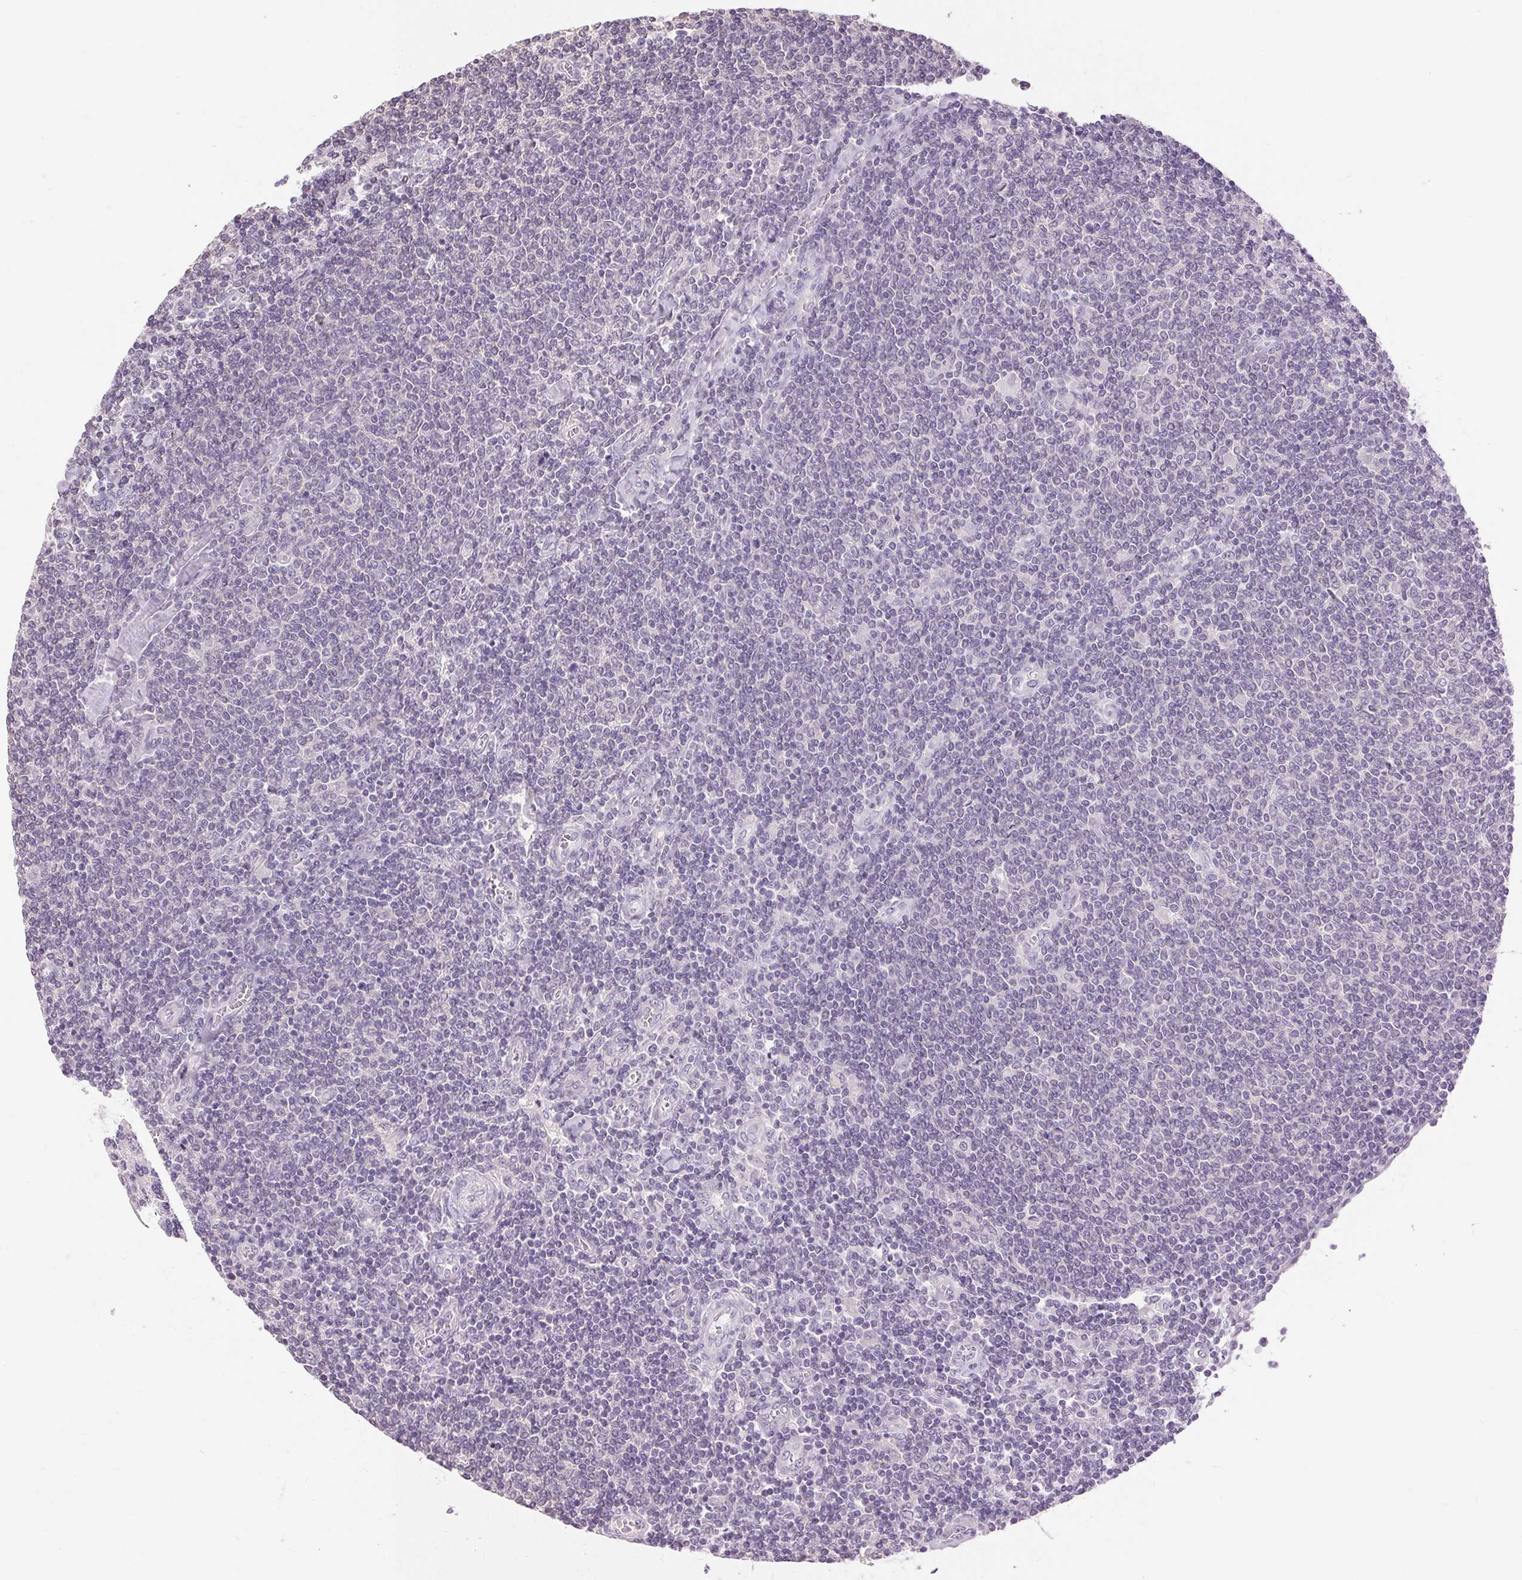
{"staining": {"intensity": "negative", "quantity": "none", "location": "none"}, "tissue": "lymphoma", "cell_type": "Tumor cells", "image_type": "cancer", "snomed": [{"axis": "morphology", "description": "Malignant lymphoma, non-Hodgkin's type, Low grade"}, {"axis": "topography", "description": "Lymph node"}], "caption": "Histopathology image shows no protein expression in tumor cells of low-grade malignant lymphoma, non-Hodgkin's type tissue.", "gene": "FXYD4", "patient": {"sex": "male", "age": 52}}